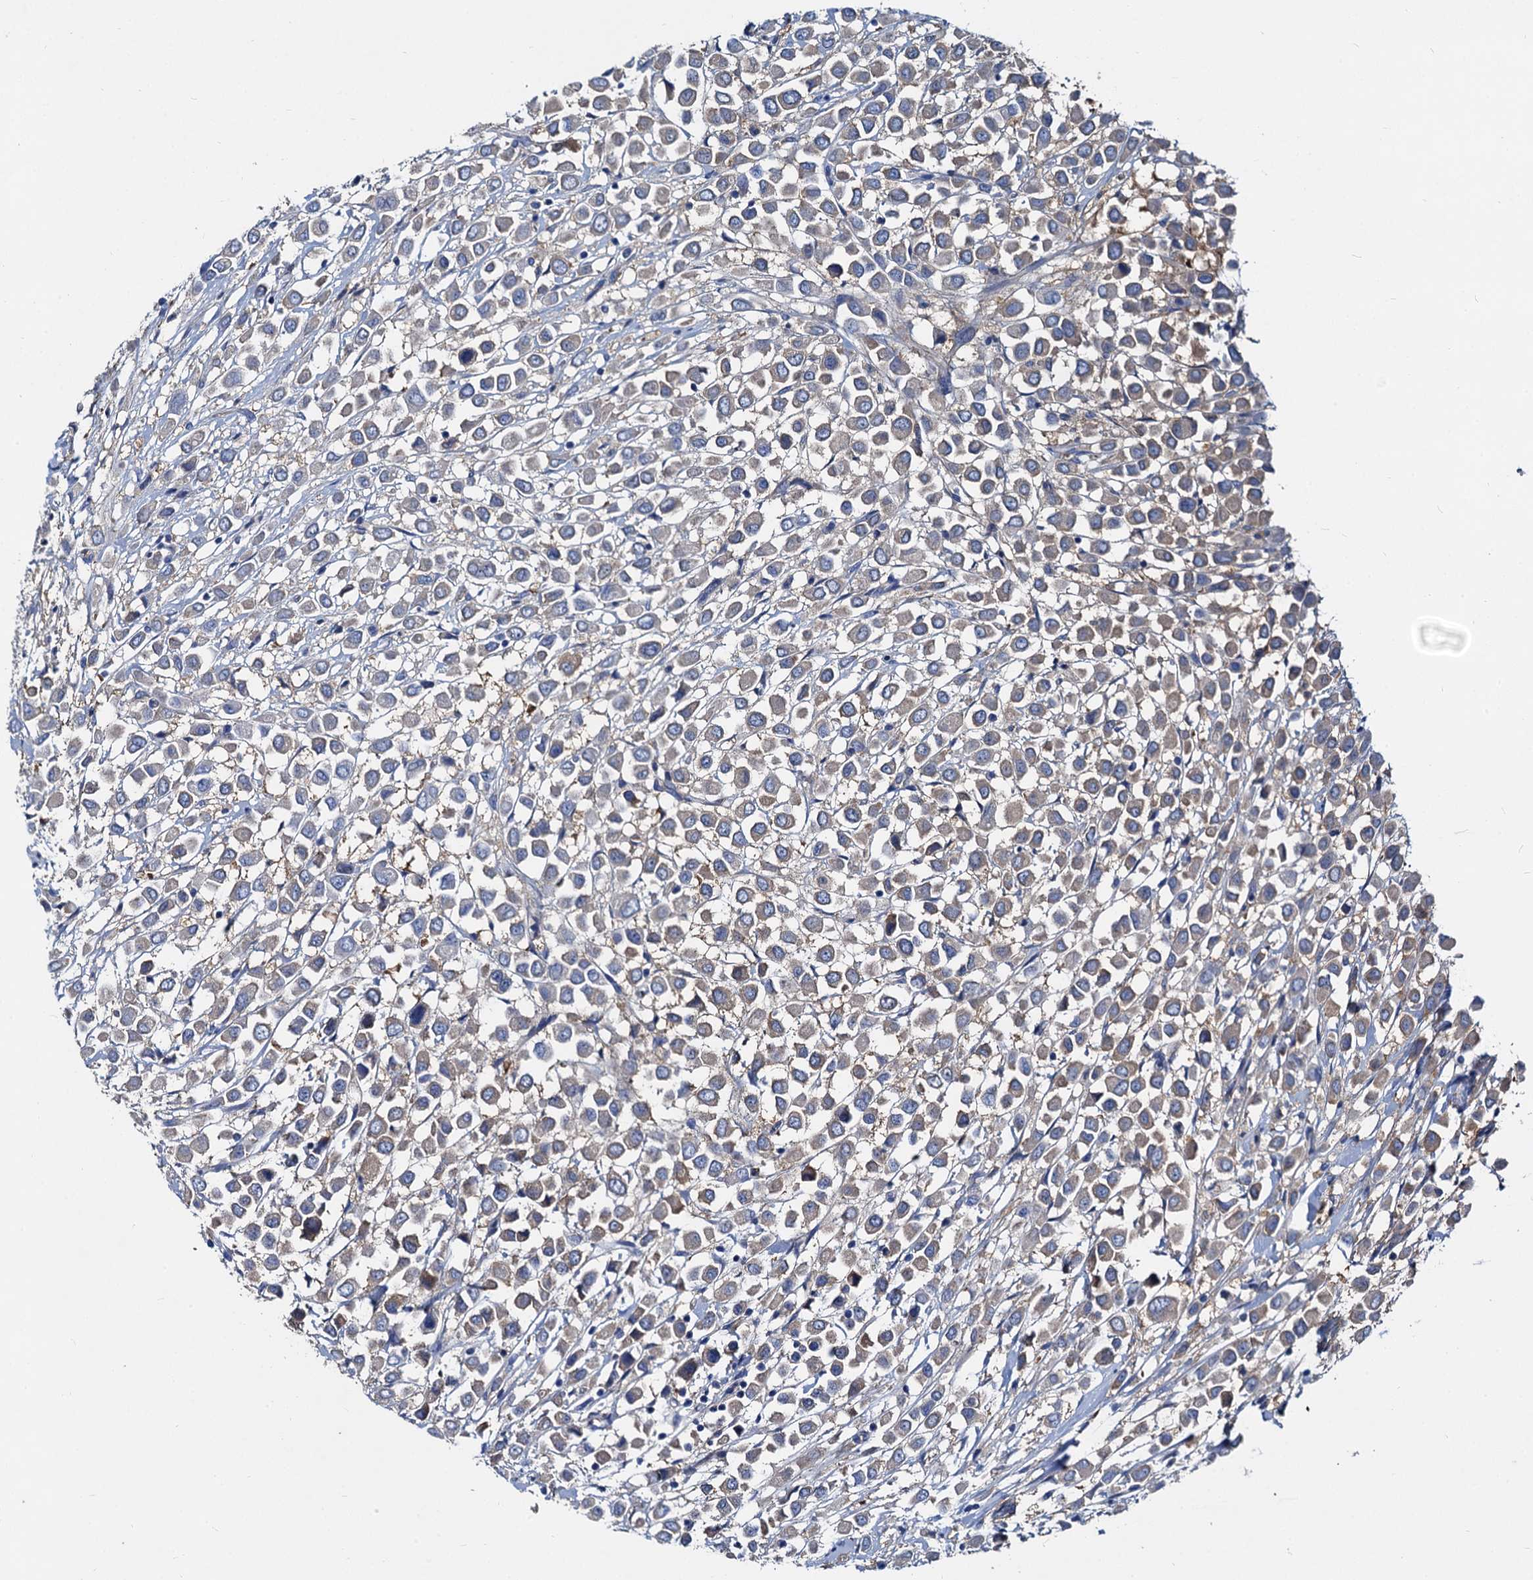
{"staining": {"intensity": "weak", "quantity": "<25%", "location": "cytoplasmic/membranous"}, "tissue": "breast cancer", "cell_type": "Tumor cells", "image_type": "cancer", "snomed": [{"axis": "morphology", "description": "Duct carcinoma"}, {"axis": "topography", "description": "Breast"}], "caption": "This histopathology image is of breast cancer stained with immunohistochemistry (IHC) to label a protein in brown with the nuclei are counter-stained blue. There is no staining in tumor cells.", "gene": "QARS1", "patient": {"sex": "female", "age": 61}}